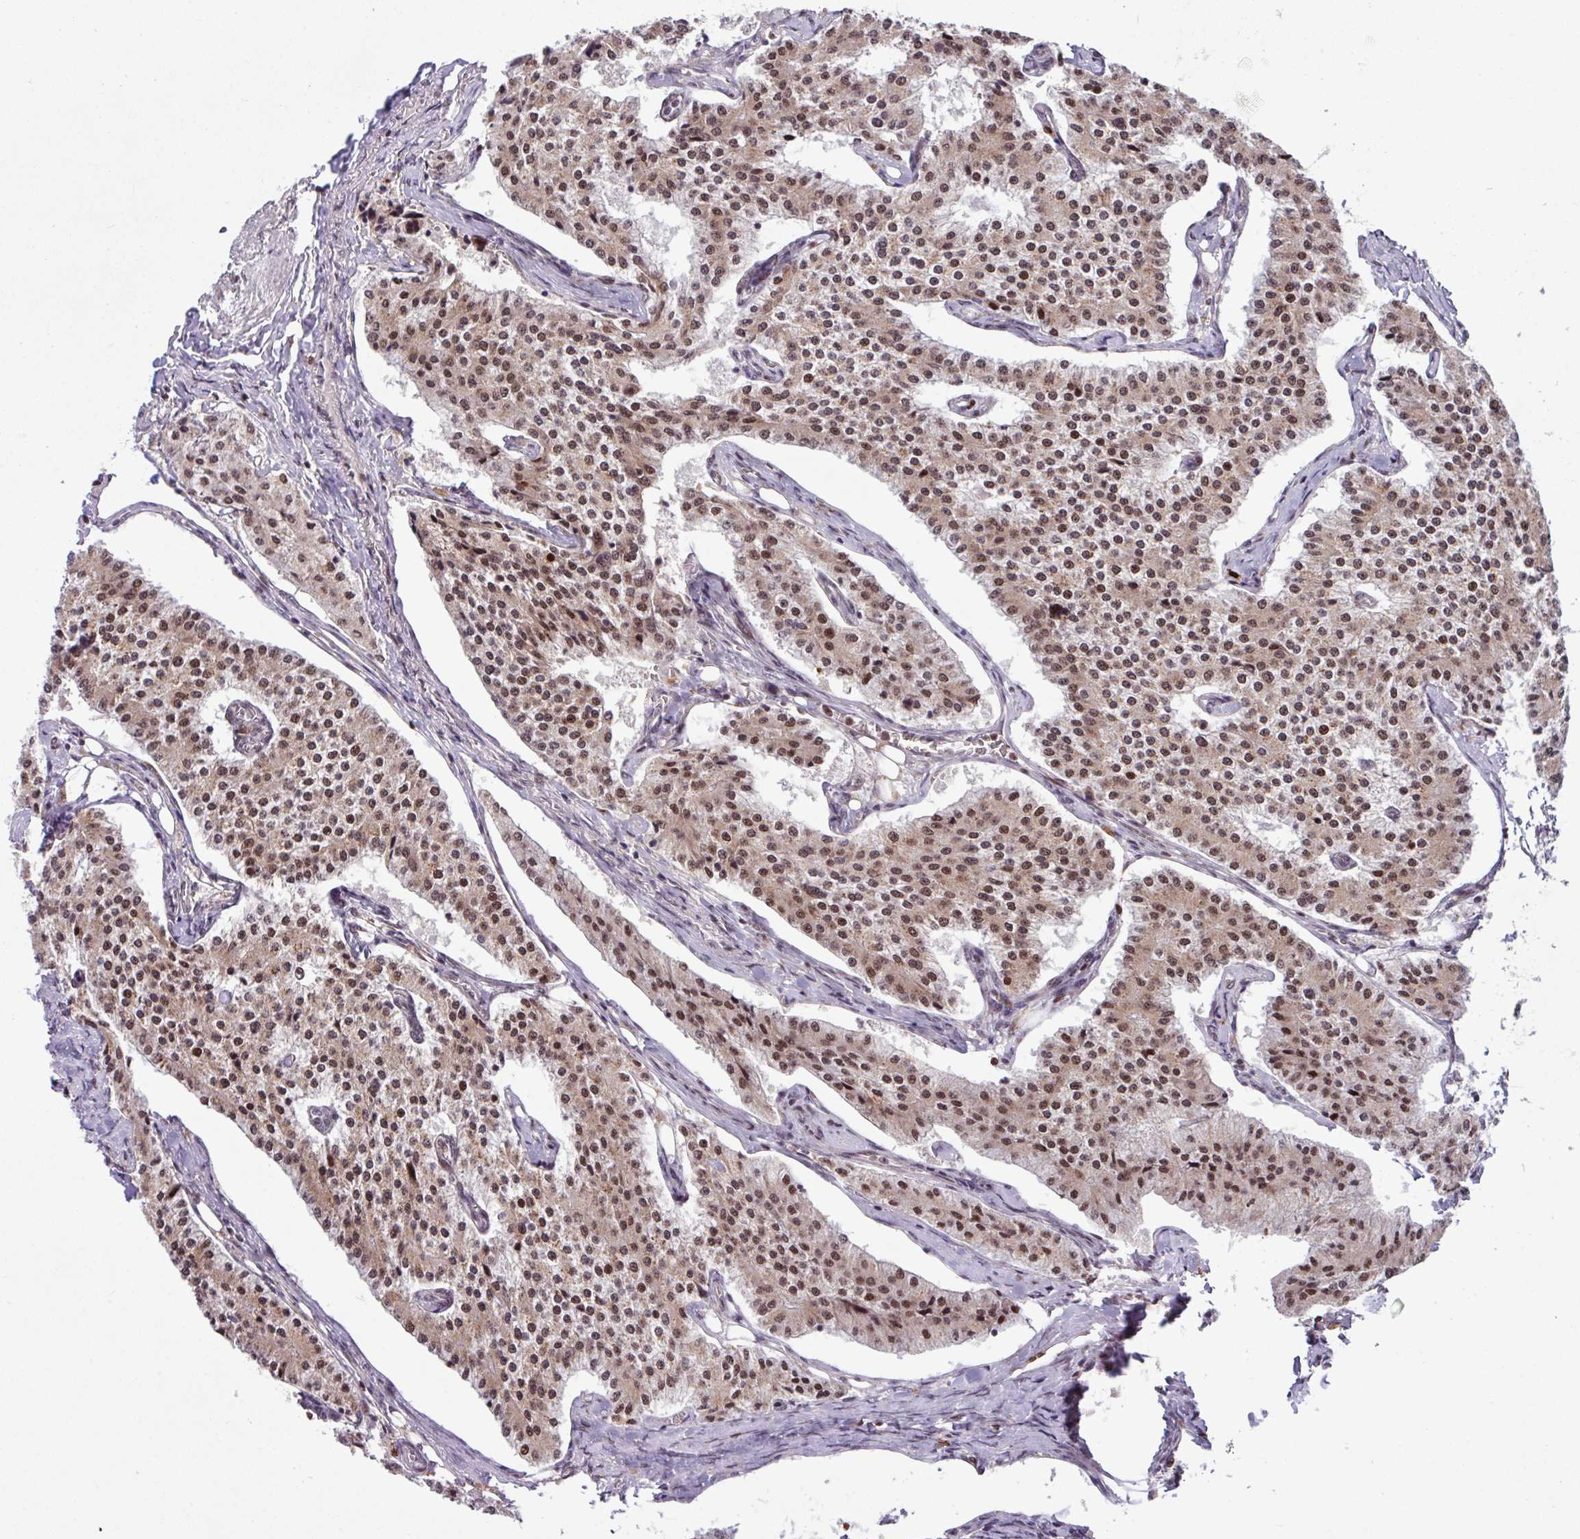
{"staining": {"intensity": "moderate", "quantity": ">75%", "location": "cytoplasmic/membranous,nuclear"}, "tissue": "carcinoid", "cell_type": "Tumor cells", "image_type": "cancer", "snomed": [{"axis": "morphology", "description": "Carcinoid, malignant, NOS"}, {"axis": "topography", "description": "Colon"}], "caption": "The image exhibits a brown stain indicating the presence of a protein in the cytoplasmic/membranous and nuclear of tumor cells in carcinoid.", "gene": "BRD3", "patient": {"sex": "female", "age": 52}}